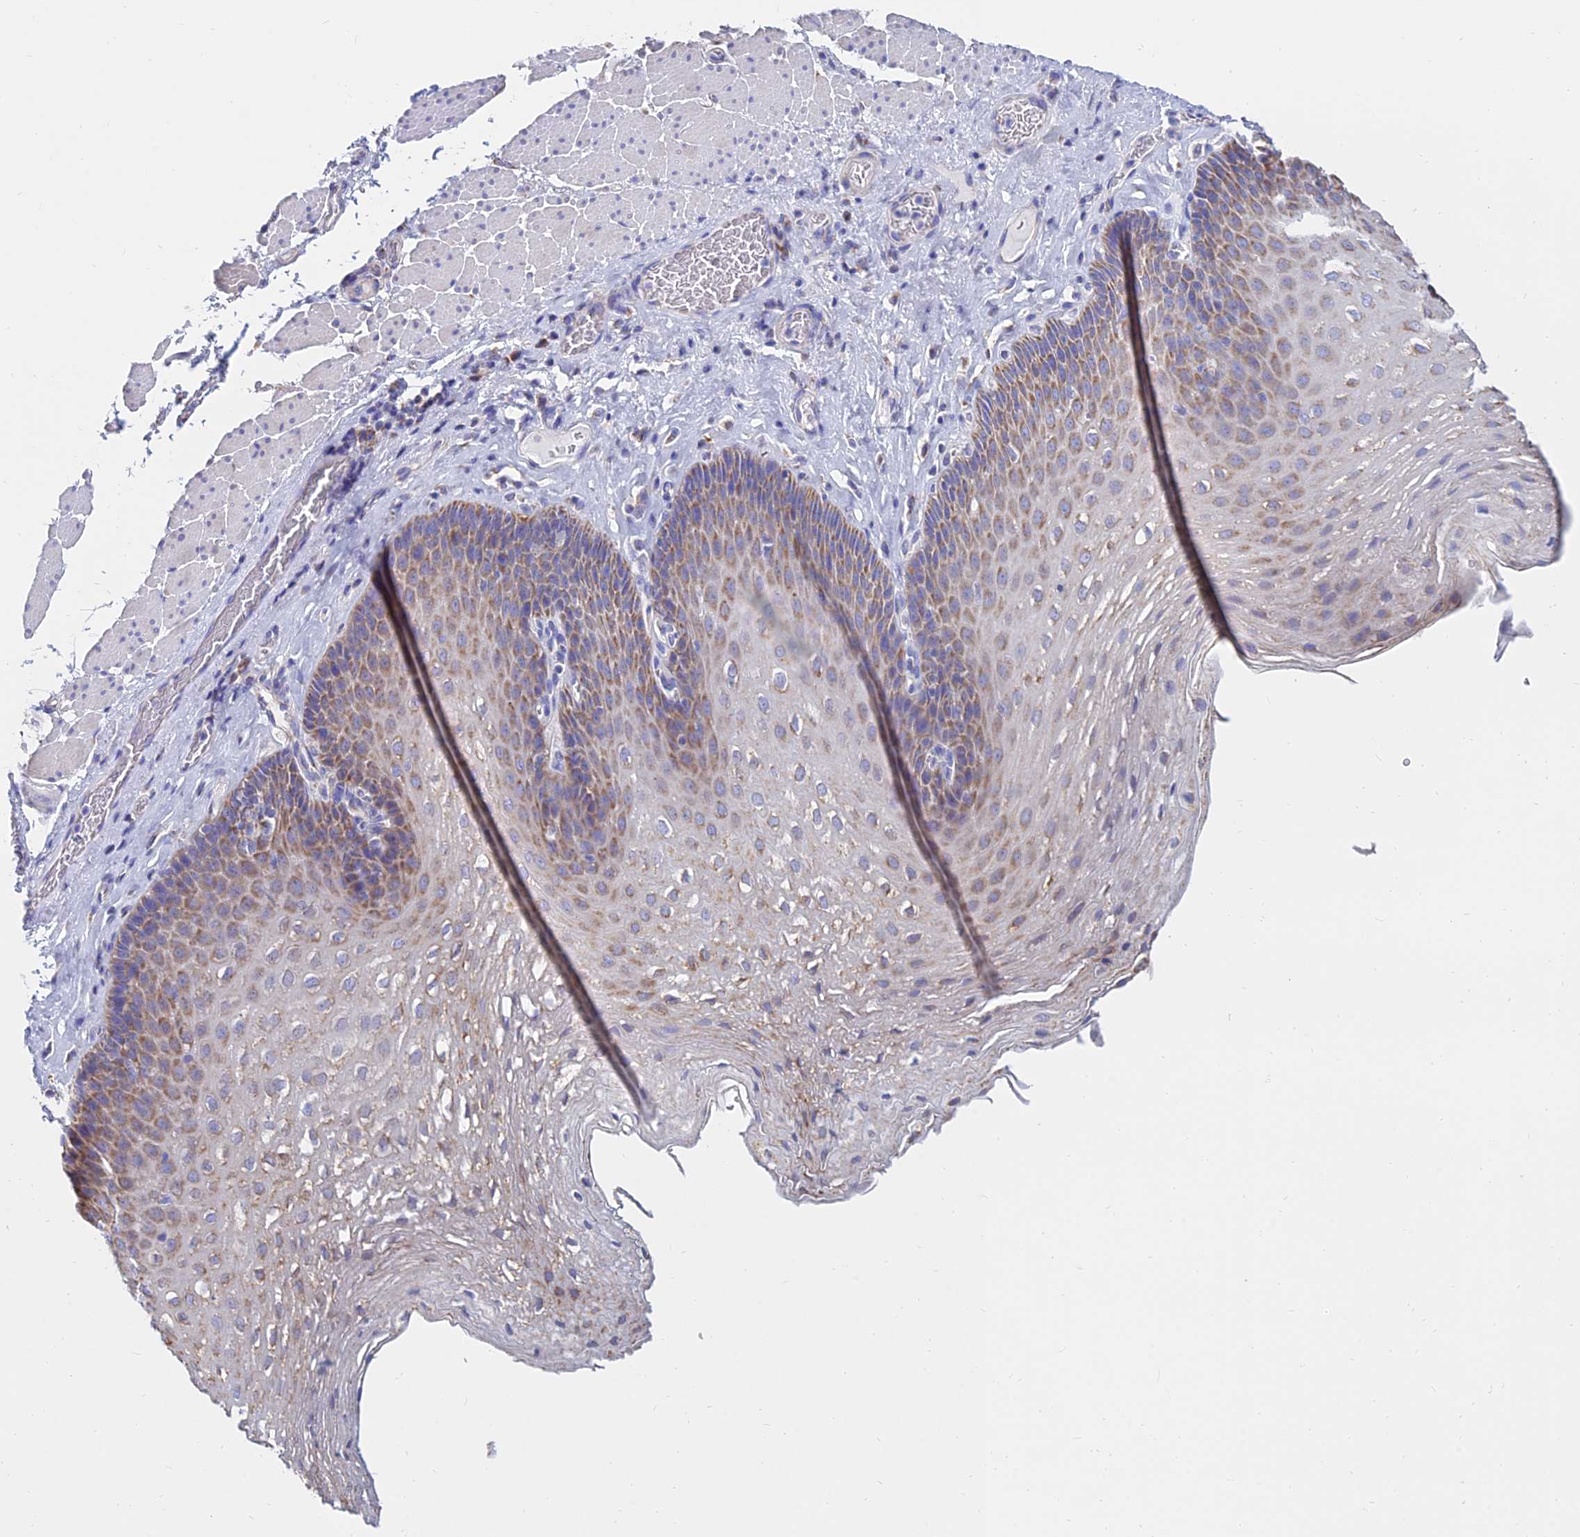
{"staining": {"intensity": "moderate", "quantity": "25%-75%", "location": "cytoplasmic/membranous"}, "tissue": "esophagus", "cell_type": "Squamous epithelial cells", "image_type": "normal", "snomed": [{"axis": "morphology", "description": "Normal tissue, NOS"}, {"axis": "topography", "description": "Esophagus"}], "caption": "Immunohistochemistry (IHC) image of benign esophagus stained for a protein (brown), which reveals medium levels of moderate cytoplasmic/membranous positivity in approximately 25%-75% of squamous epithelial cells.", "gene": "MGST1", "patient": {"sex": "female", "age": 66}}